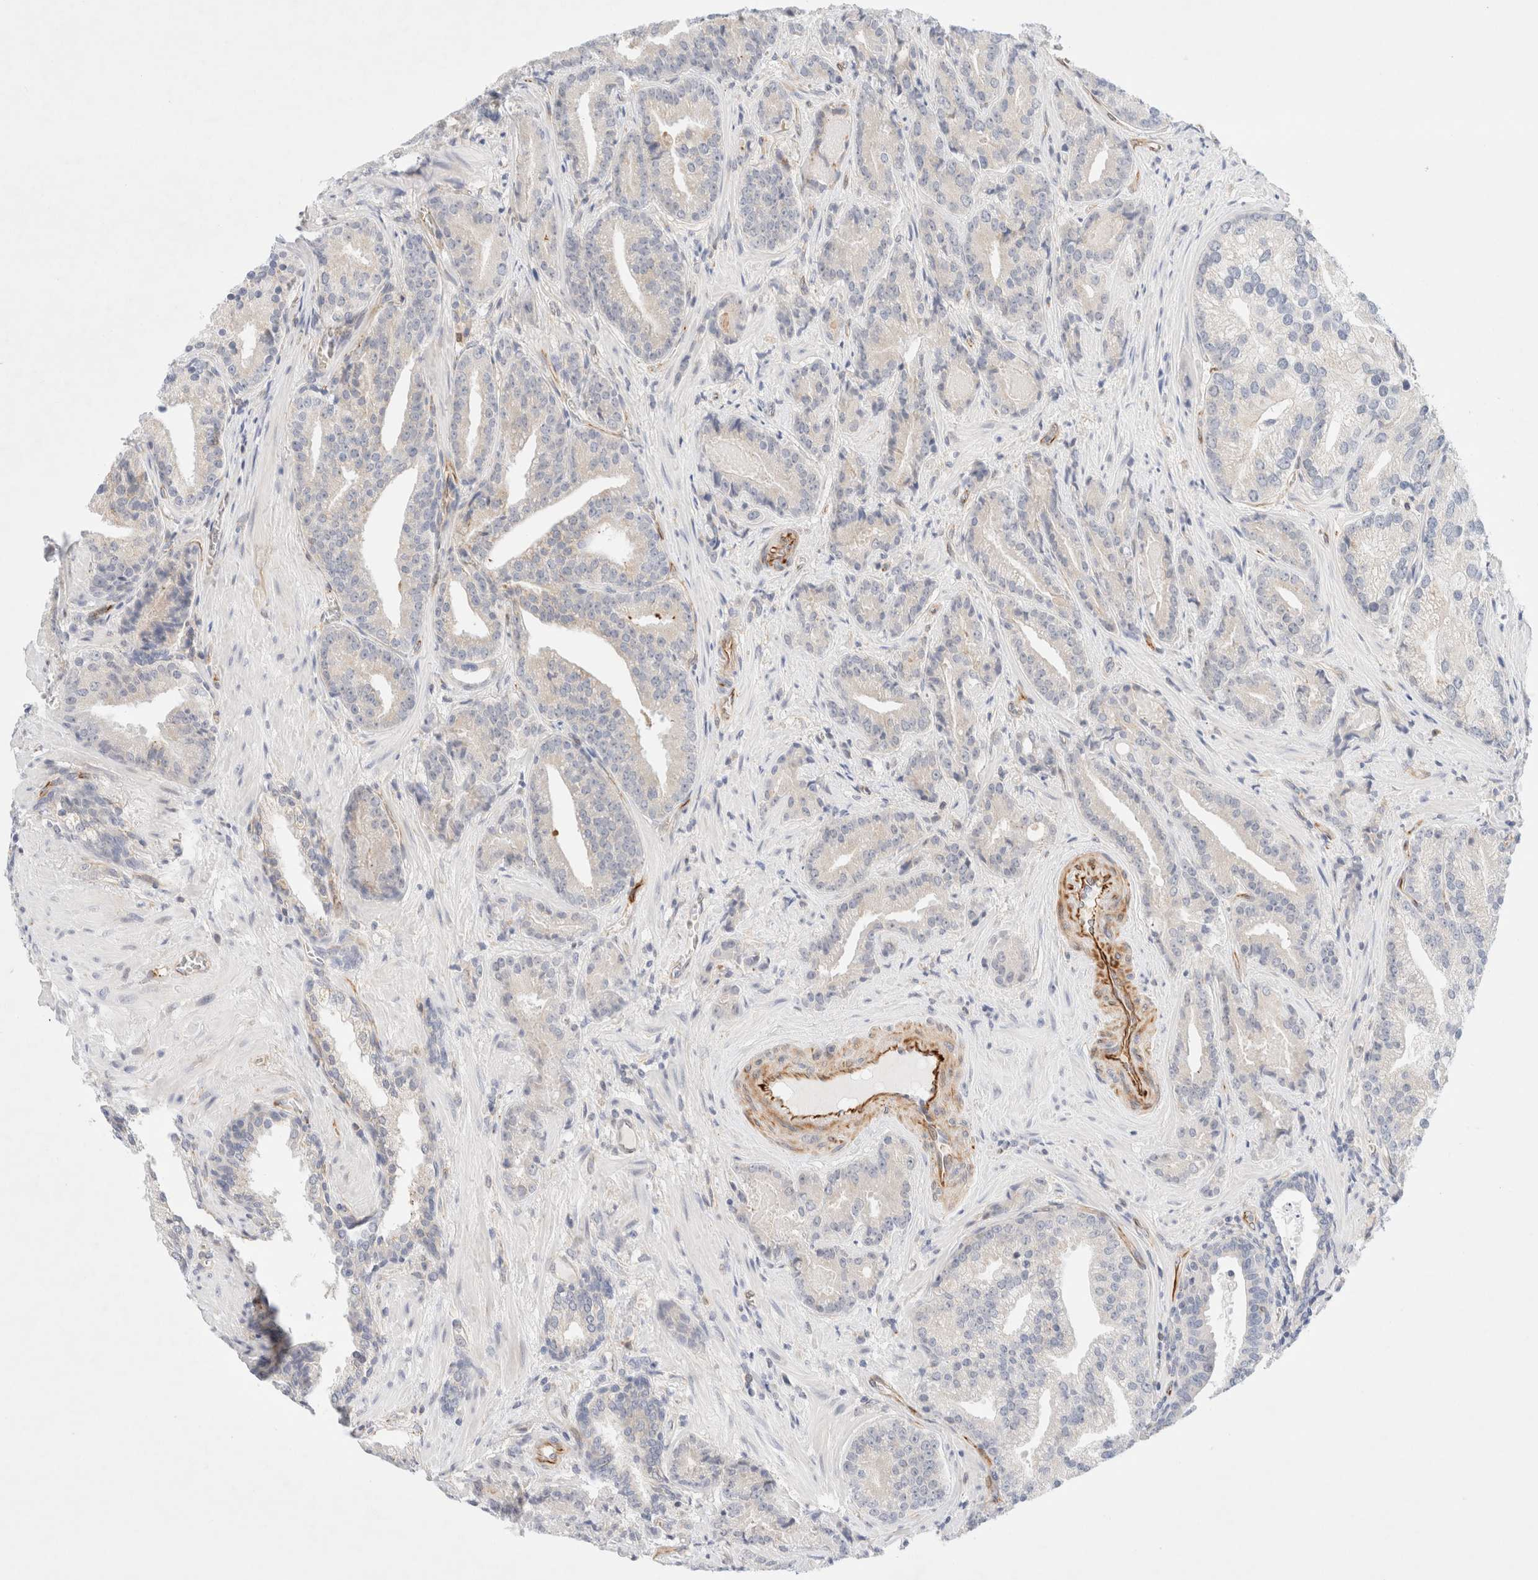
{"staining": {"intensity": "negative", "quantity": "none", "location": "none"}, "tissue": "prostate cancer", "cell_type": "Tumor cells", "image_type": "cancer", "snomed": [{"axis": "morphology", "description": "Adenocarcinoma, Low grade"}, {"axis": "topography", "description": "Prostate"}], "caption": "DAB immunohistochemical staining of human adenocarcinoma (low-grade) (prostate) reveals no significant staining in tumor cells.", "gene": "SLC25A48", "patient": {"sex": "male", "age": 67}}